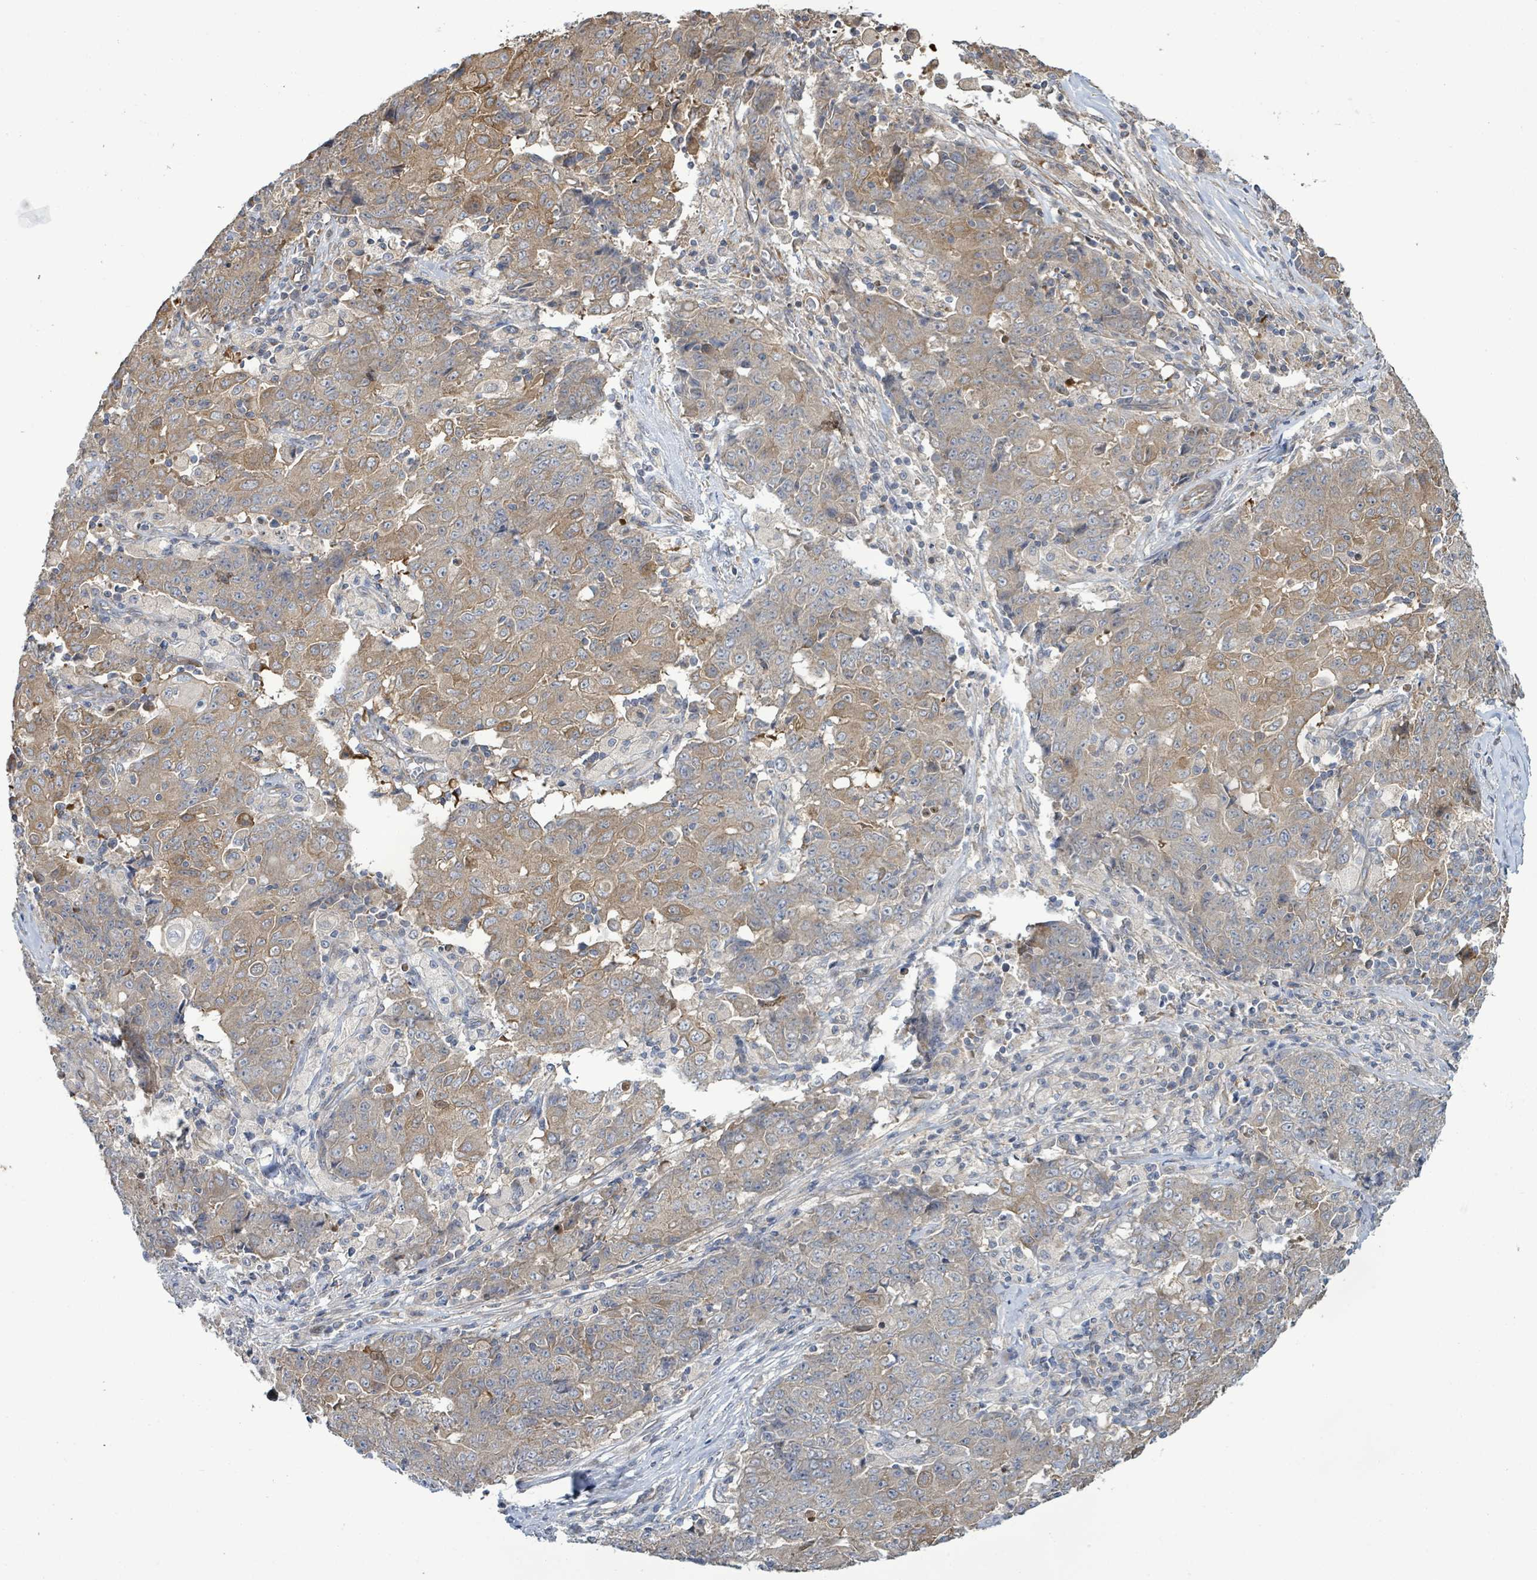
{"staining": {"intensity": "moderate", "quantity": "25%-75%", "location": "cytoplasmic/membranous"}, "tissue": "ovarian cancer", "cell_type": "Tumor cells", "image_type": "cancer", "snomed": [{"axis": "morphology", "description": "Carcinoma, endometroid"}, {"axis": "topography", "description": "Ovary"}], "caption": "Immunohistochemistry (IHC) (DAB) staining of human endometroid carcinoma (ovarian) demonstrates moderate cytoplasmic/membranous protein staining in about 25%-75% of tumor cells.", "gene": "KBTBD11", "patient": {"sex": "female", "age": 42}}